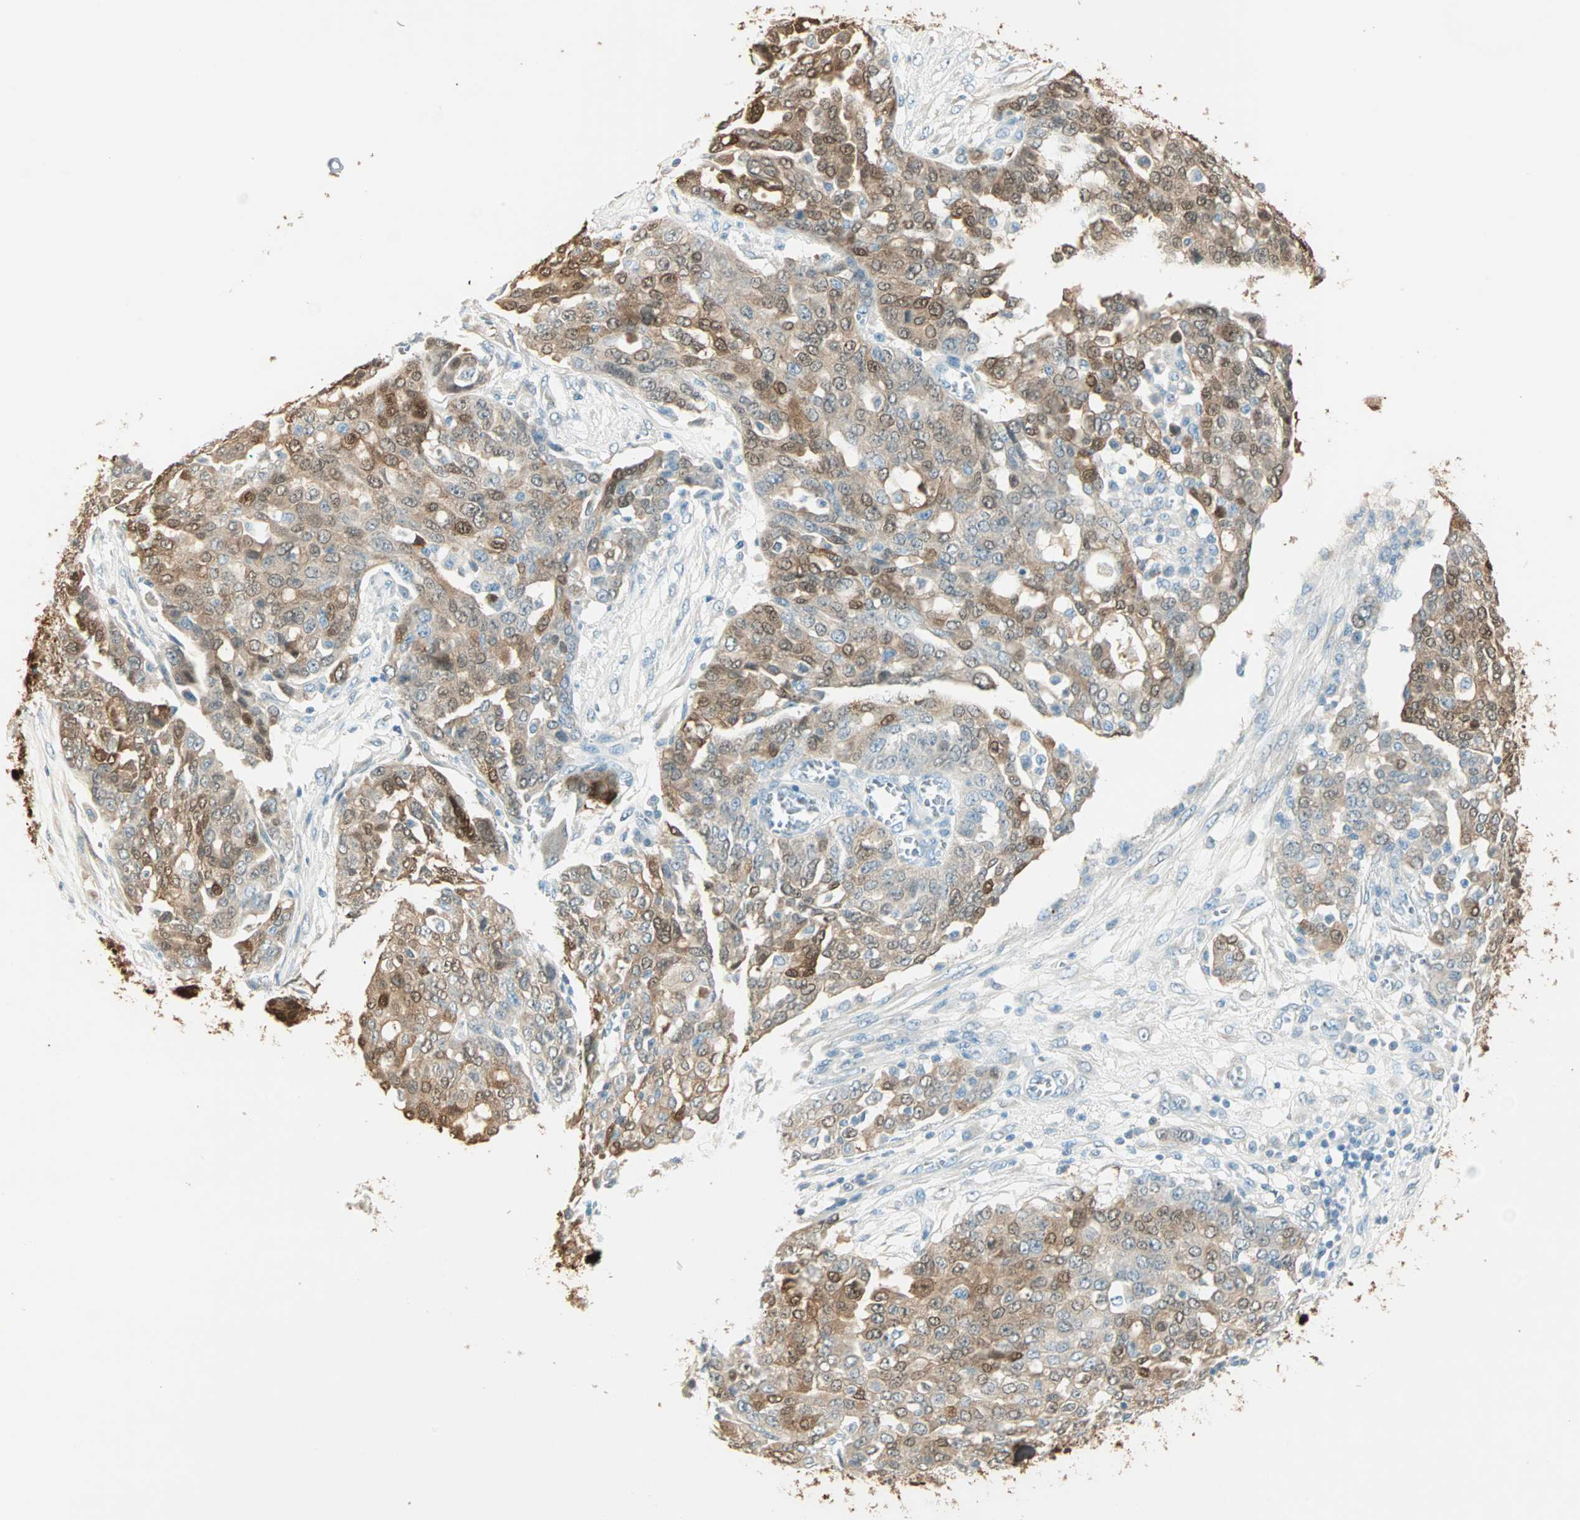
{"staining": {"intensity": "strong", "quantity": ">75%", "location": "cytoplasmic/membranous,nuclear"}, "tissue": "ovarian cancer", "cell_type": "Tumor cells", "image_type": "cancer", "snomed": [{"axis": "morphology", "description": "Cystadenocarcinoma, serous, NOS"}, {"axis": "topography", "description": "Soft tissue"}, {"axis": "topography", "description": "Ovary"}], "caption": "Tumor cells show high levels of strong cytoplasmic/membranous and nuclear positivity in approximately >75% of cells in human ovarian cancer (serous cystadenocarcinoma). (IHC, brightfield microscopy, high magnification).", "gene": "S100A1", "patient": {"sex": "female", "age": 57}}